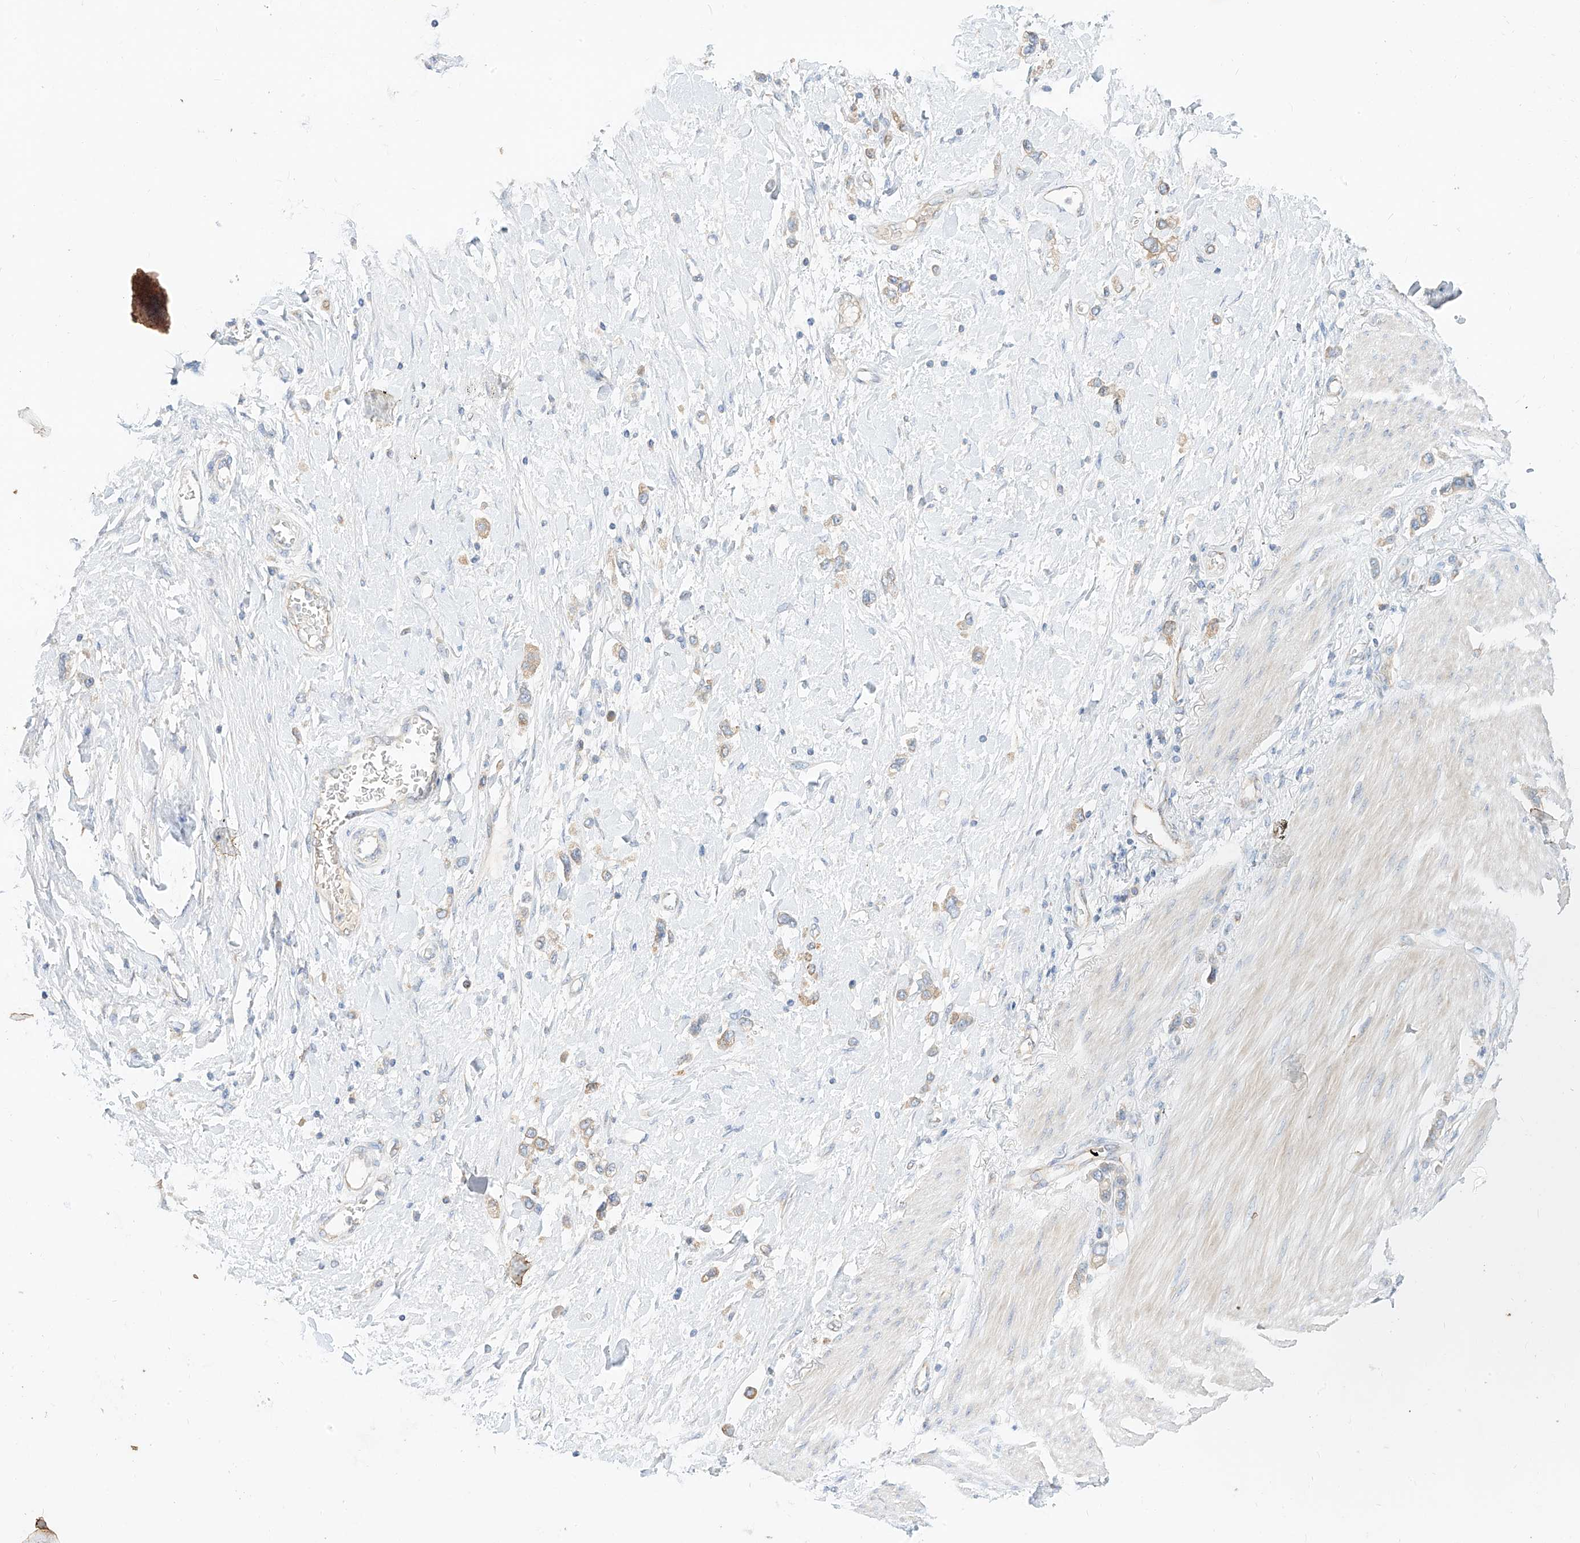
{"staining": {"intensity": "moderate", "quantity": ">75%", "location": "cytoplasmic/membranous"}, "tissue": "stomach cancer", "cell_type": "Tumor cells", "image_type": "cancer", "snomed": [{"axis": "morphology", "description": "Adenocarcinoma, NOS"}, {"axis": "topography", "description": "Stomach"}], "caption": "Protein staining exhibits moderate cytoplasmic/membranous positivity in about >75% of tumor cells in stomach cancer.", "gene": "RASA2", "patient": {"sex": "female", "age": 65}}